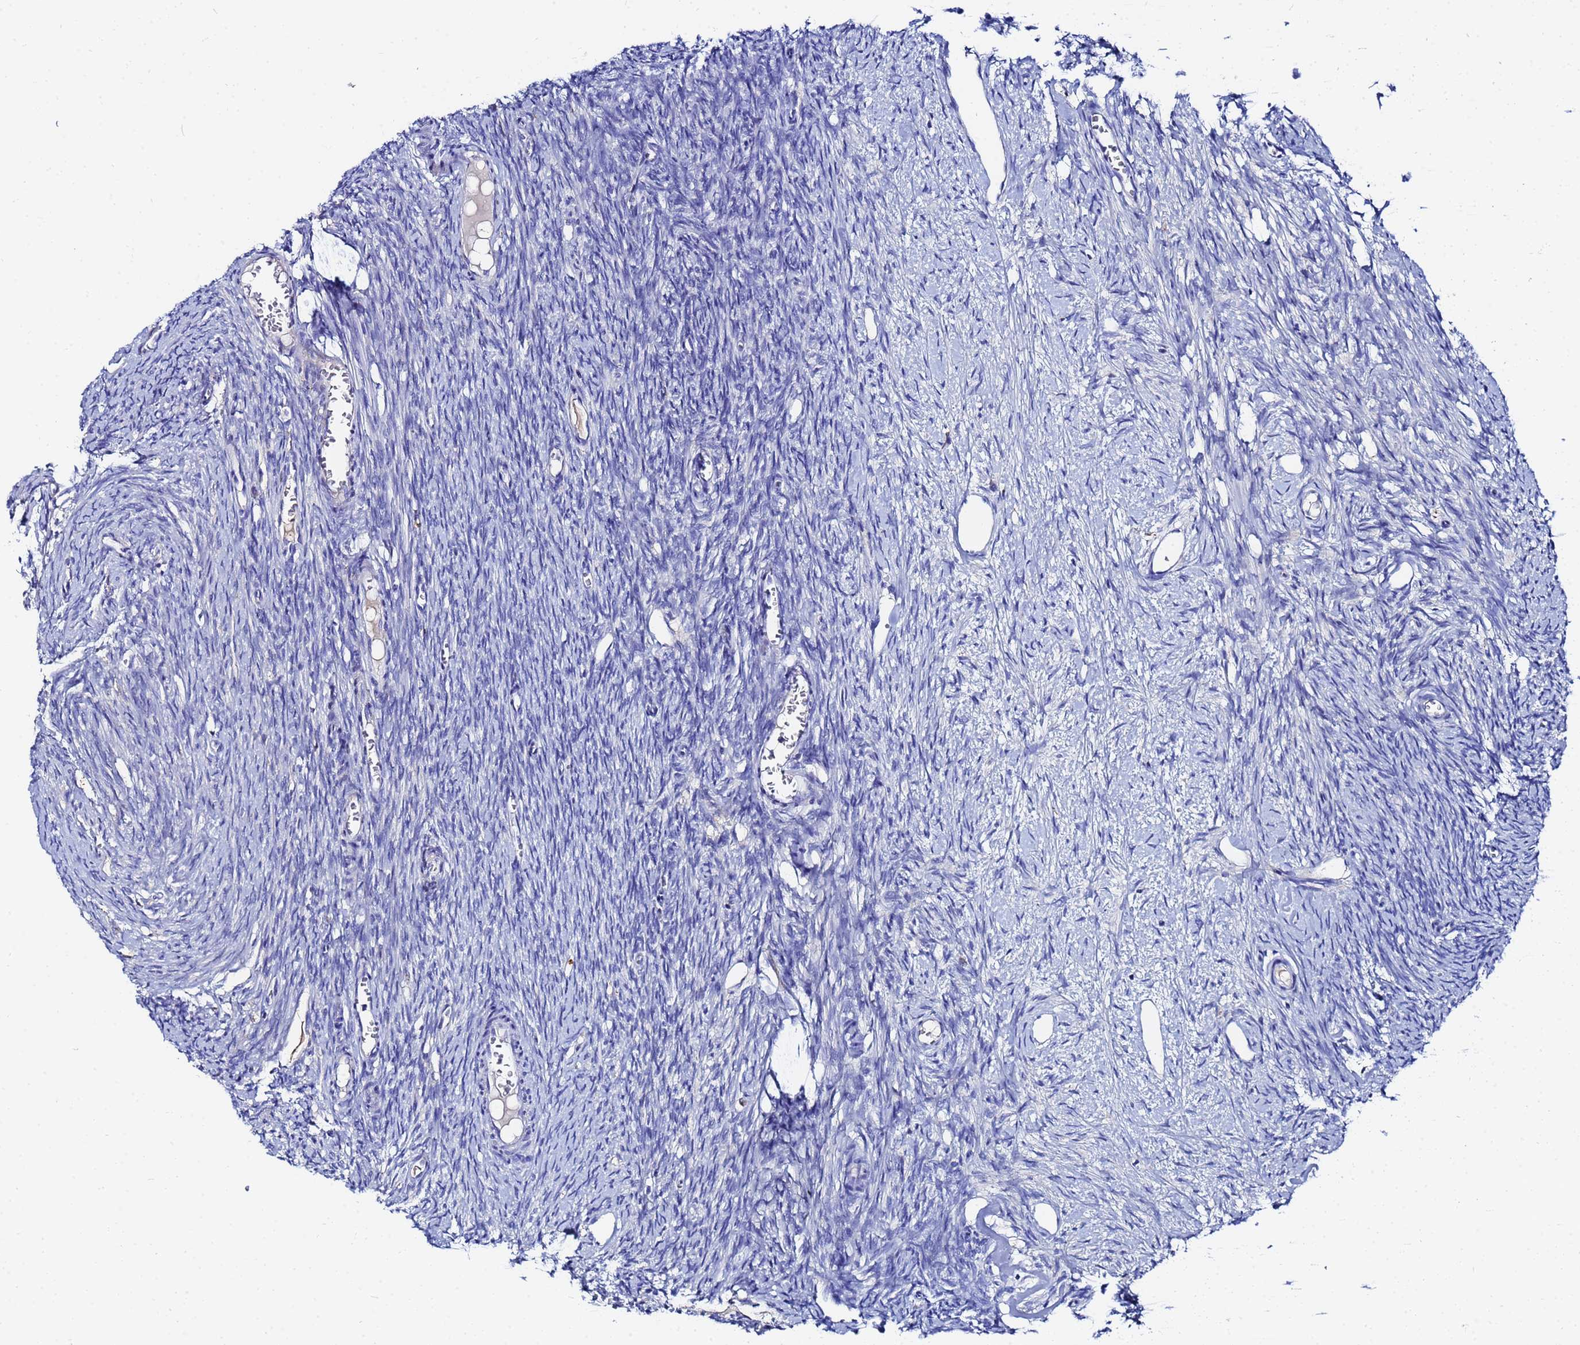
{"staining": {"intensity": "negative", "quantity": "none", "location": "none"}, "tissue": "ovary", "cell_type": "Ovarian stroma cells", "image_type": "normal", "snomed": [{"axis": "morphology", "description": "Normal tissue, NOS"}, {"axis": "topography", "description": "Ovary"}], "caption": "The micrograph shows no significant expression in ovarian stroma cells of ovary.", "gene": "AQP12A", "patient": {"sex": "female", "age": 44}}